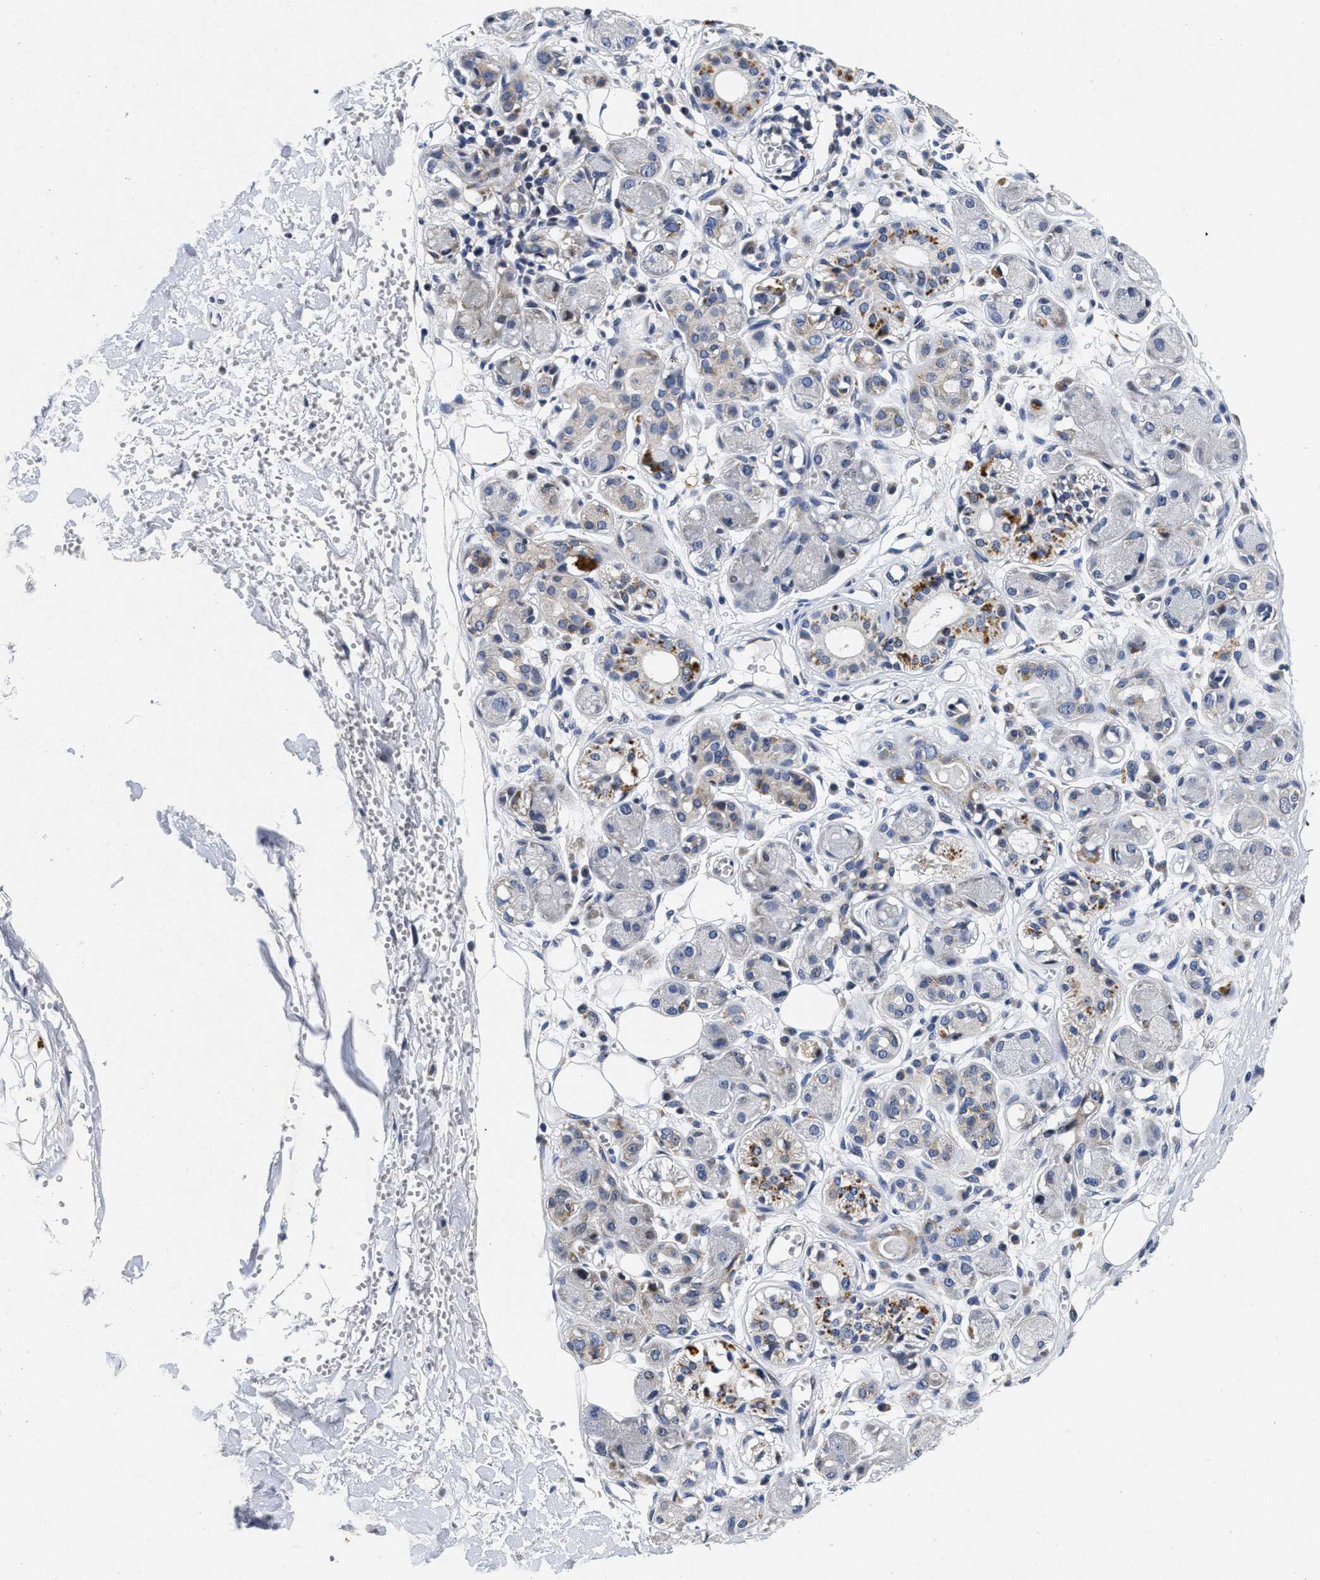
{"staining": {"intensity": "negative", "quantity": "none", "location": "none"}, "tissue": "adipose tissue", "cell_type": "Adipocytes", "image_type": "normal", "snomed": [{"axis": "morphology", "description": "Normal tissue, NOS"}, {"axis": "morphology", "description": "Inflammation, NOS"}, {"axis": "topography", "description": "Salivary gland"}, {"axis": "topography", "description": "Peripheral nerve tissue"}], "caption": "The image displays no staining of adipocytes in normal adipose tissue. The staining is performed using DAB brown chromogen with nuclei counter-stained in using hematoxylin.", "gene": "LAD1", "patient": {"sex": "female", "age": 75}}